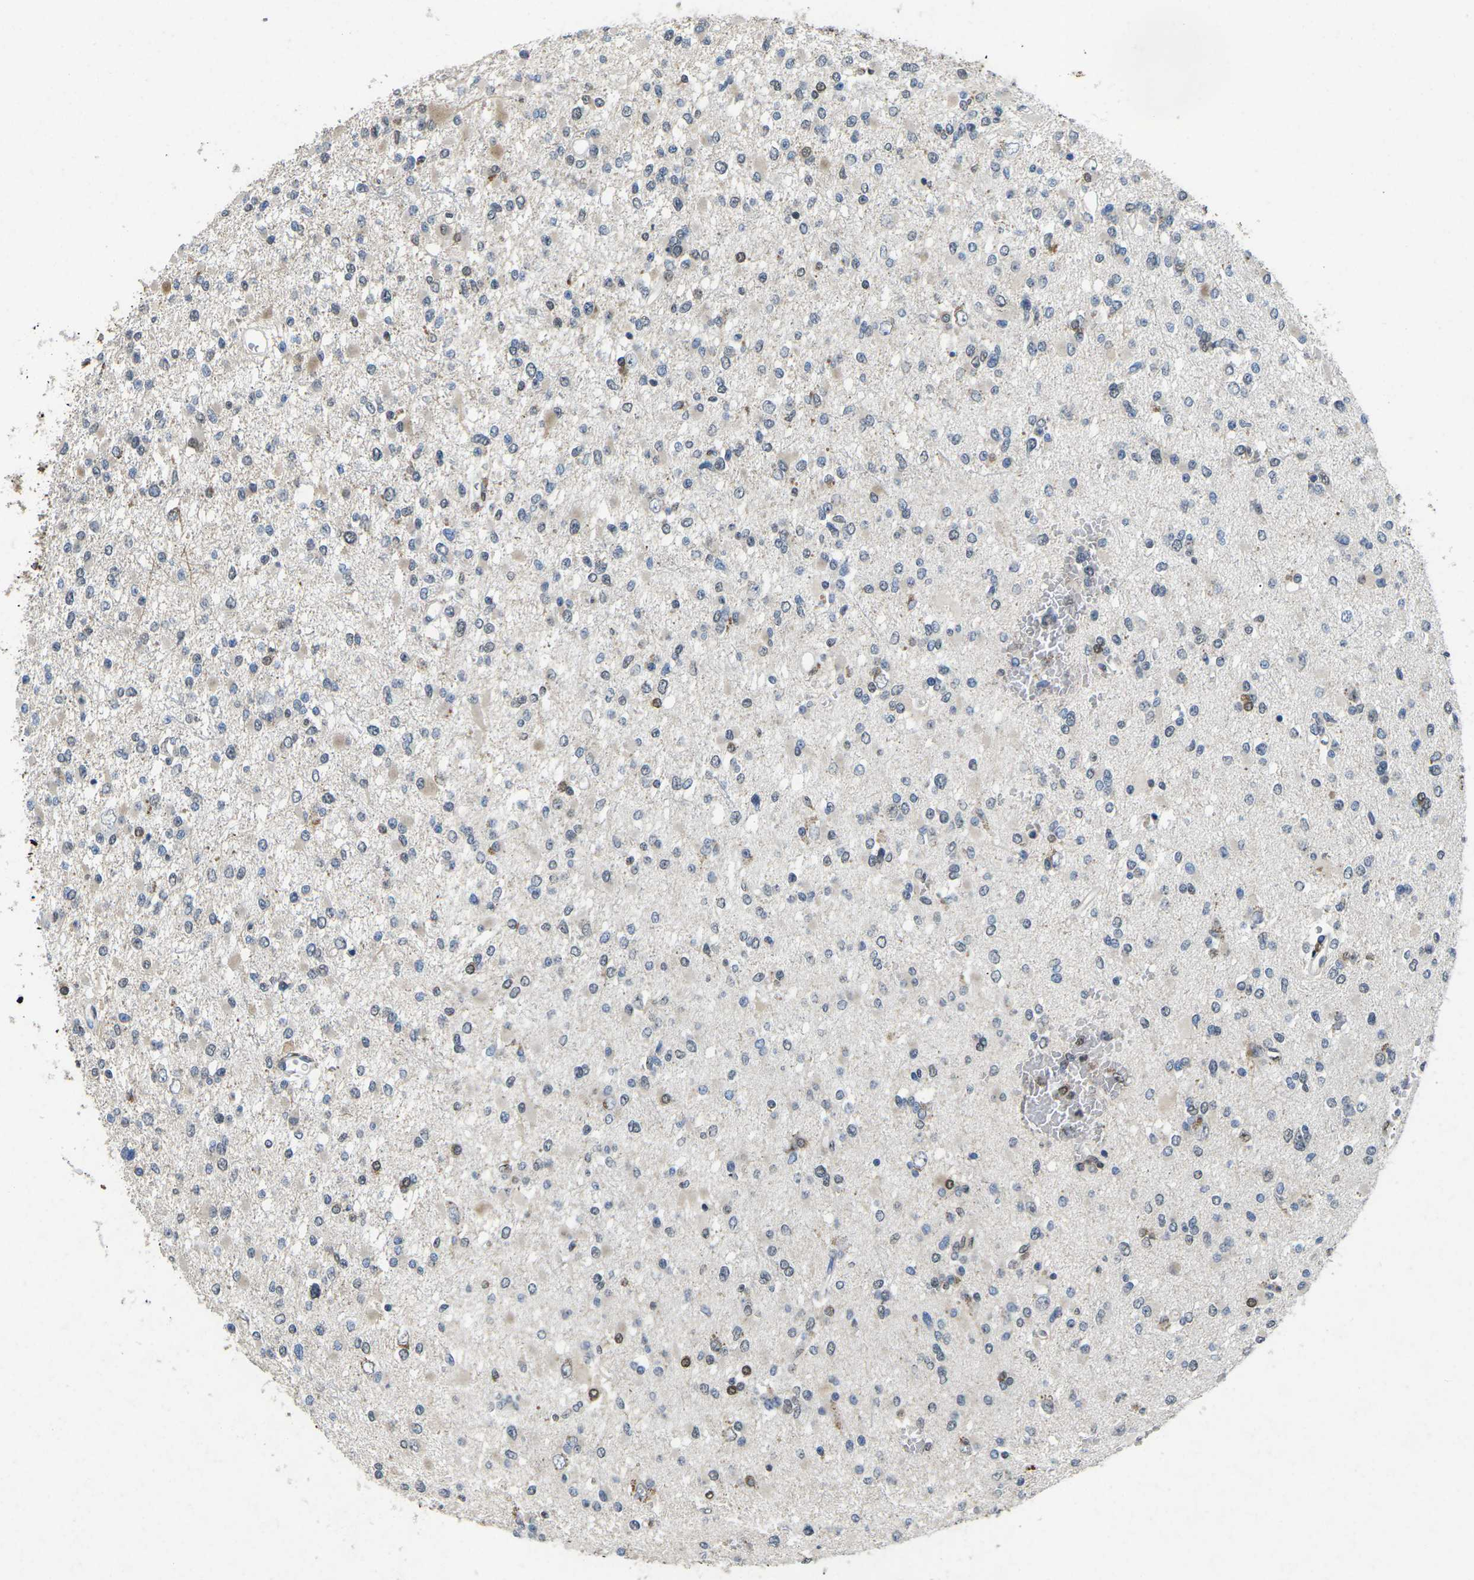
{"staining": {"intensity": "weak", "quantity": "<25%", "location": "nuclear"}, "tissue": "glioma", "cell_type": "Tumor cells", "image_type": "cancer", "snomed": [{"axis": "morphology", "description": "Glioma, malignant, Low grade"}, {"axis": "topography", "description": "Brain"}], "caption": "The immunohistochemistry (IHC) image has no significant staining in tumor cells of glioma tissue.", "gene": "SCNN1B", "patient": {"sex": "female", "age": 22}}